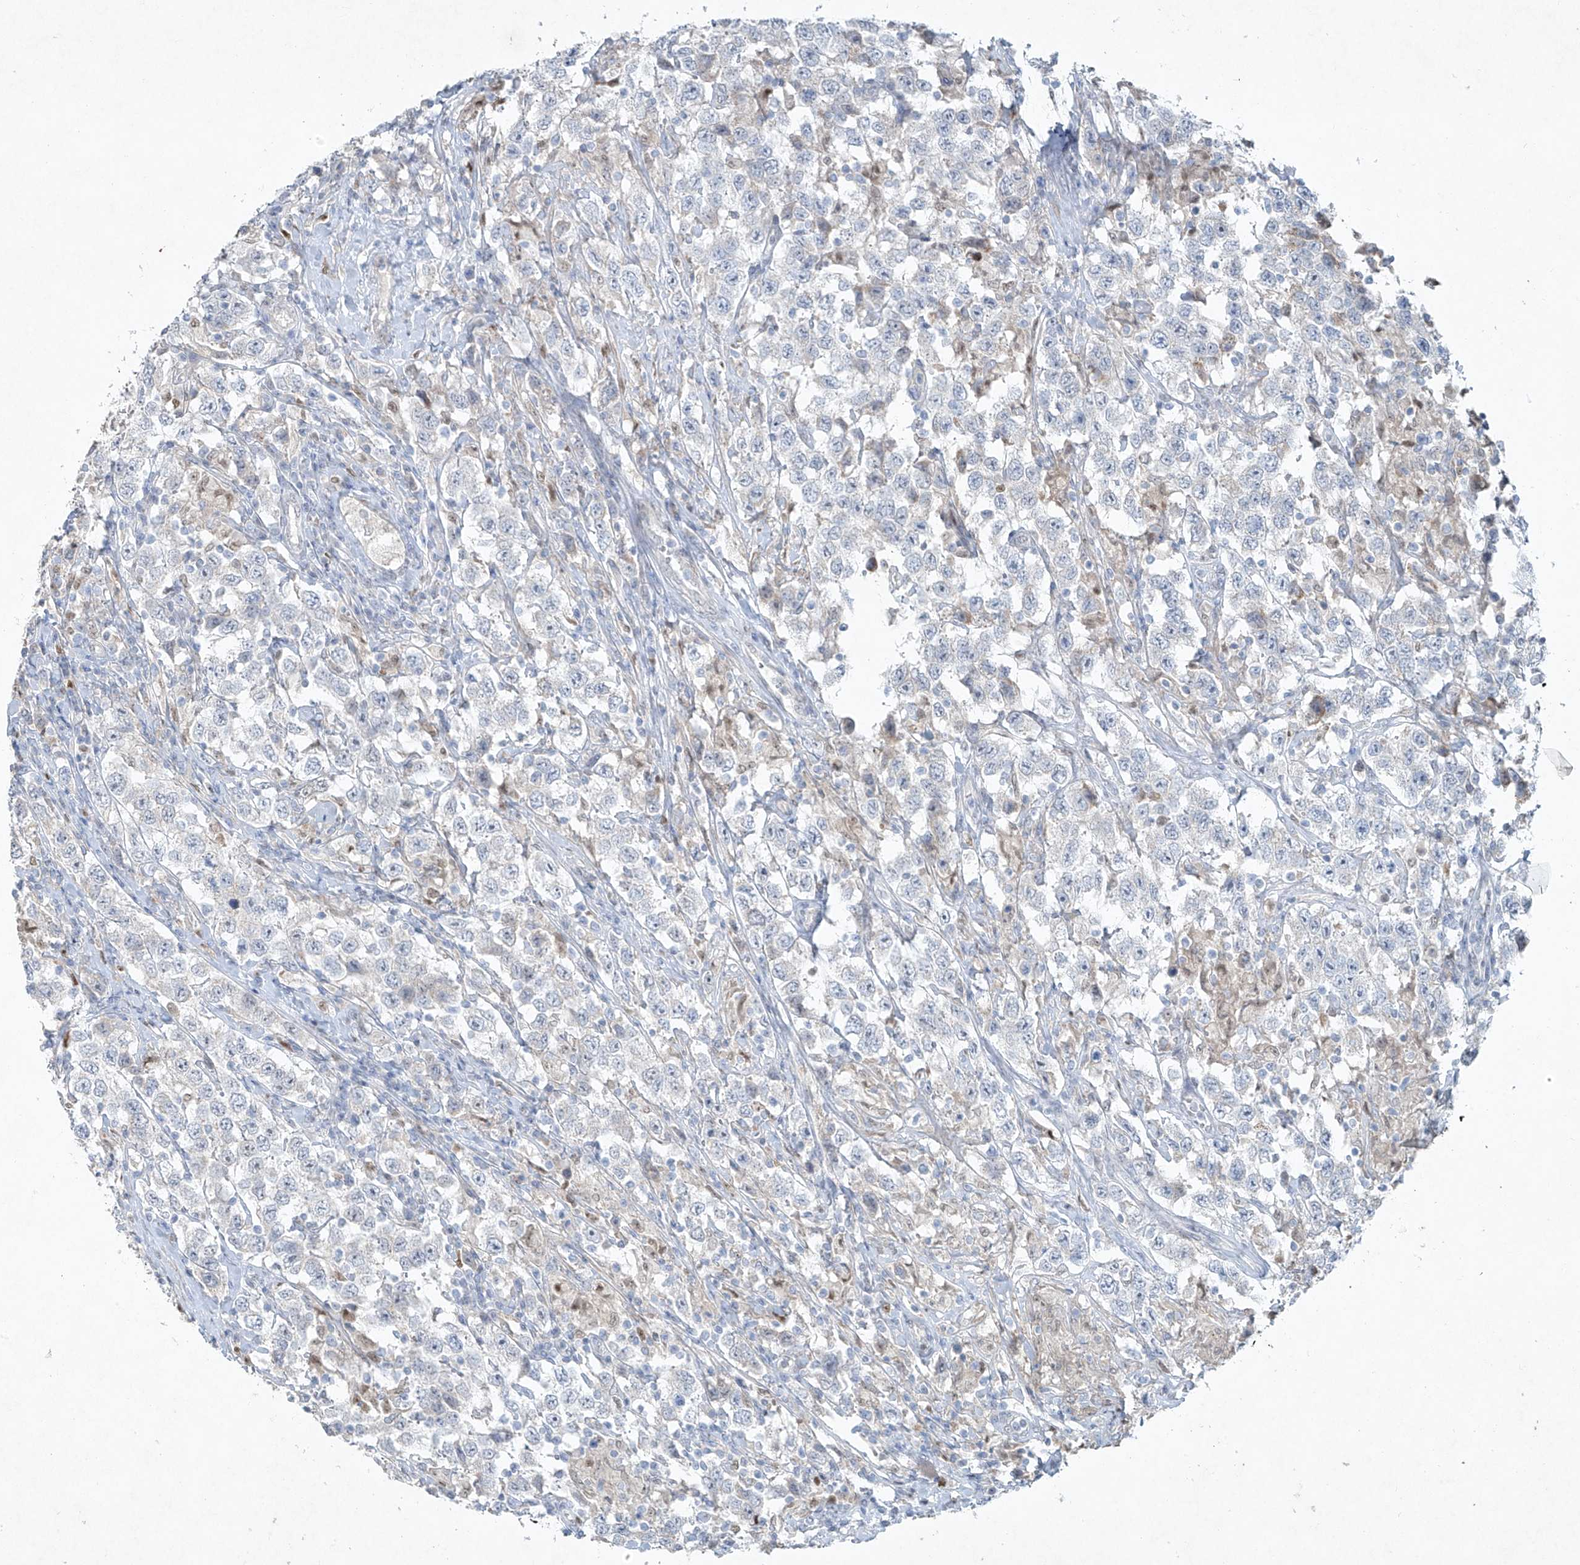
{"staining": {"intensity": "negative", "quantity": "none", "location": "none"}, "tissue": "testis cancer", "cell_type": "Tumor cells", "image_type": "cancer", "snomed": [{"axis": "morphology", "description": "Seminoma, NOS"}, {"axis": "topography", "description": "Testis"}], "caption": "Tumor cells show no significant protein staining in testis cancer.", "gene": "TUBE1", "patient": {"sex": "male", "age": 41}}